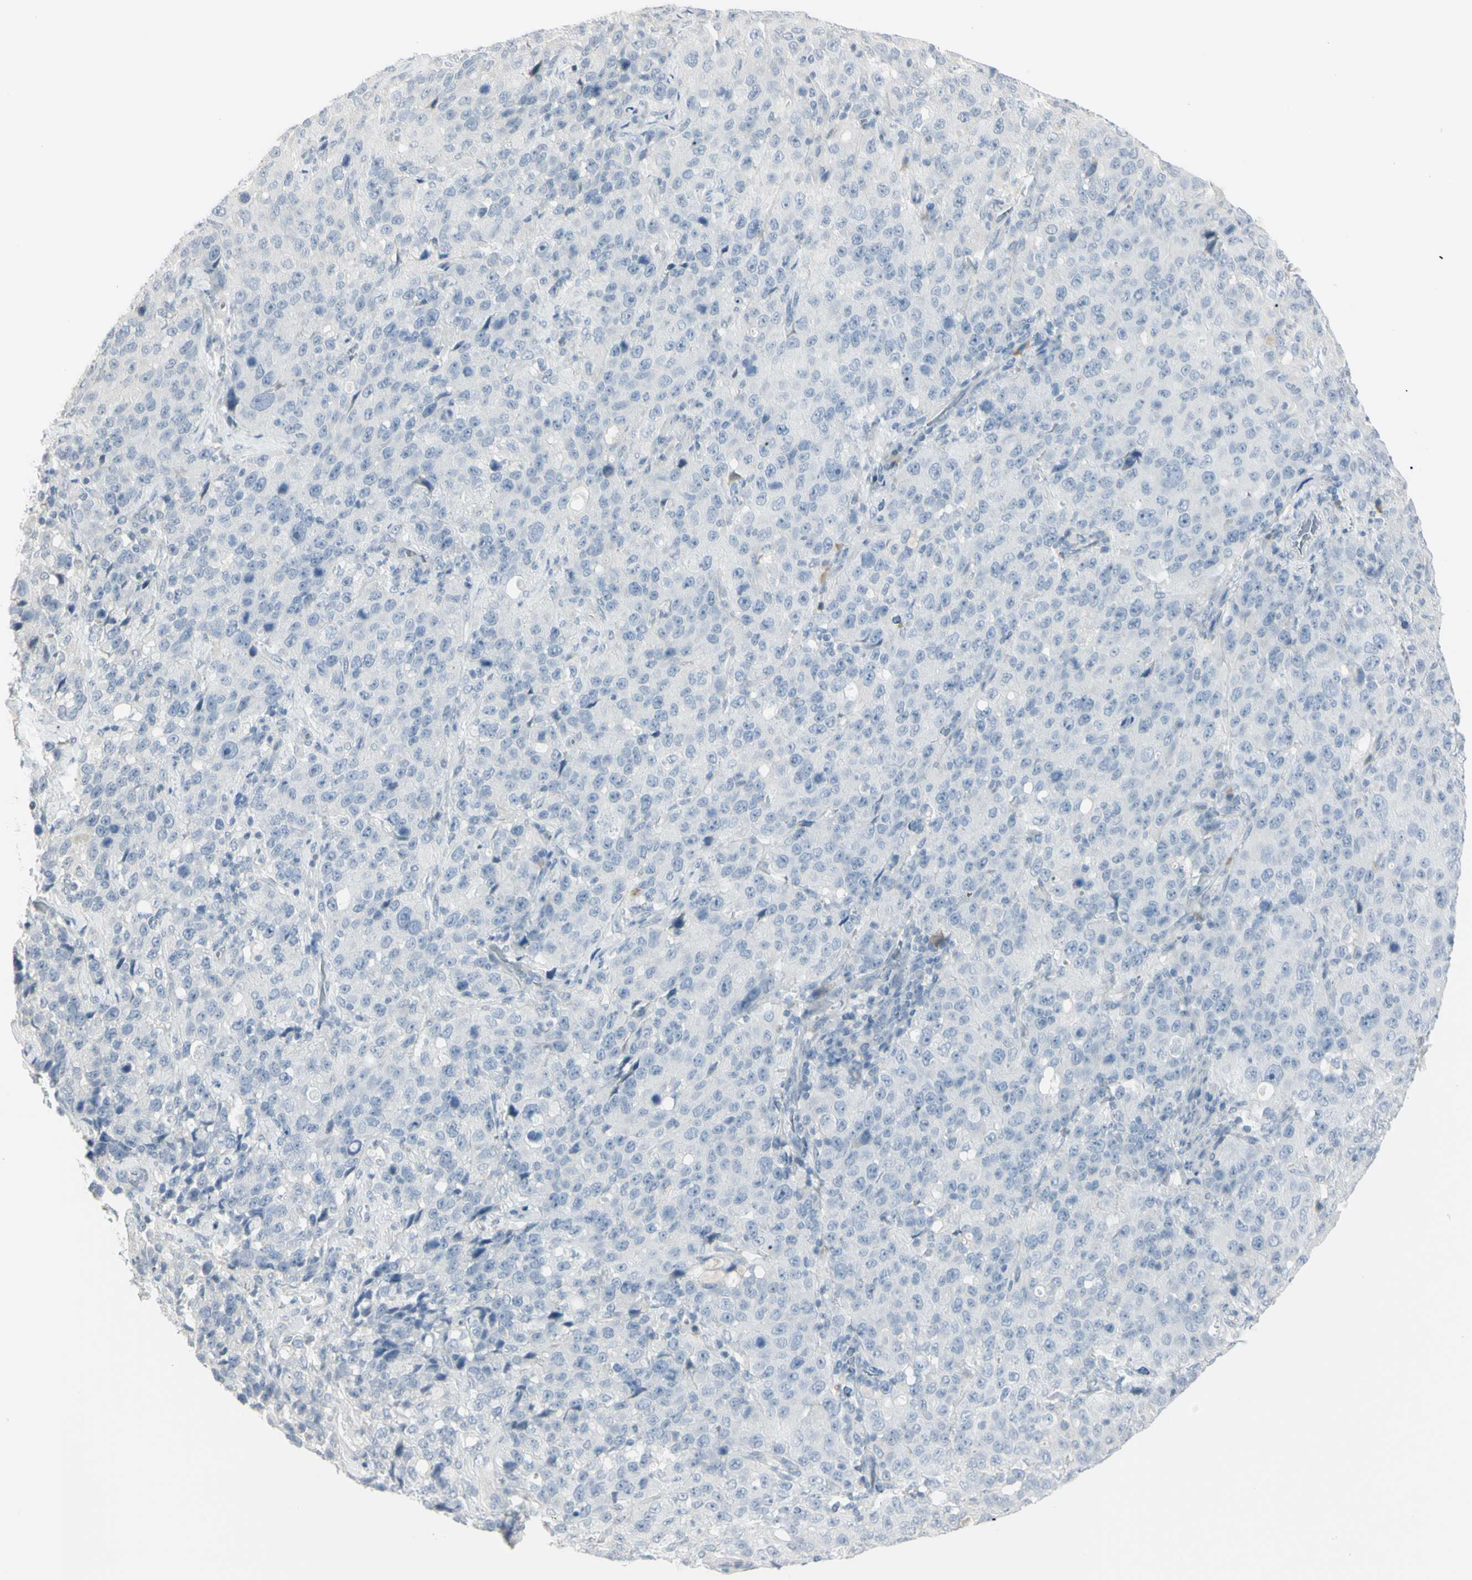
{"staining": {"intensity": "negative", "quantity": "none", "location": "none"}, "tissue": "stomach cancer", "cell_type": "Tumor cells", "image_type": "cancer", "snomed": [{"axis": "morphology", "description": "Normal tissue, NOS"}, {"axis": "morphology", "description": "Adenocarcinoma, NOS"}, {"axis": "topography", "description": "Stomach"}], "caption": "DAB immunohistochemical staining of stomach cancer (adenocarcinoma) demonstrates no significant expression in tumor cells.", "gene": "PIP", "patient": {"sex": "male", "age": 48}}